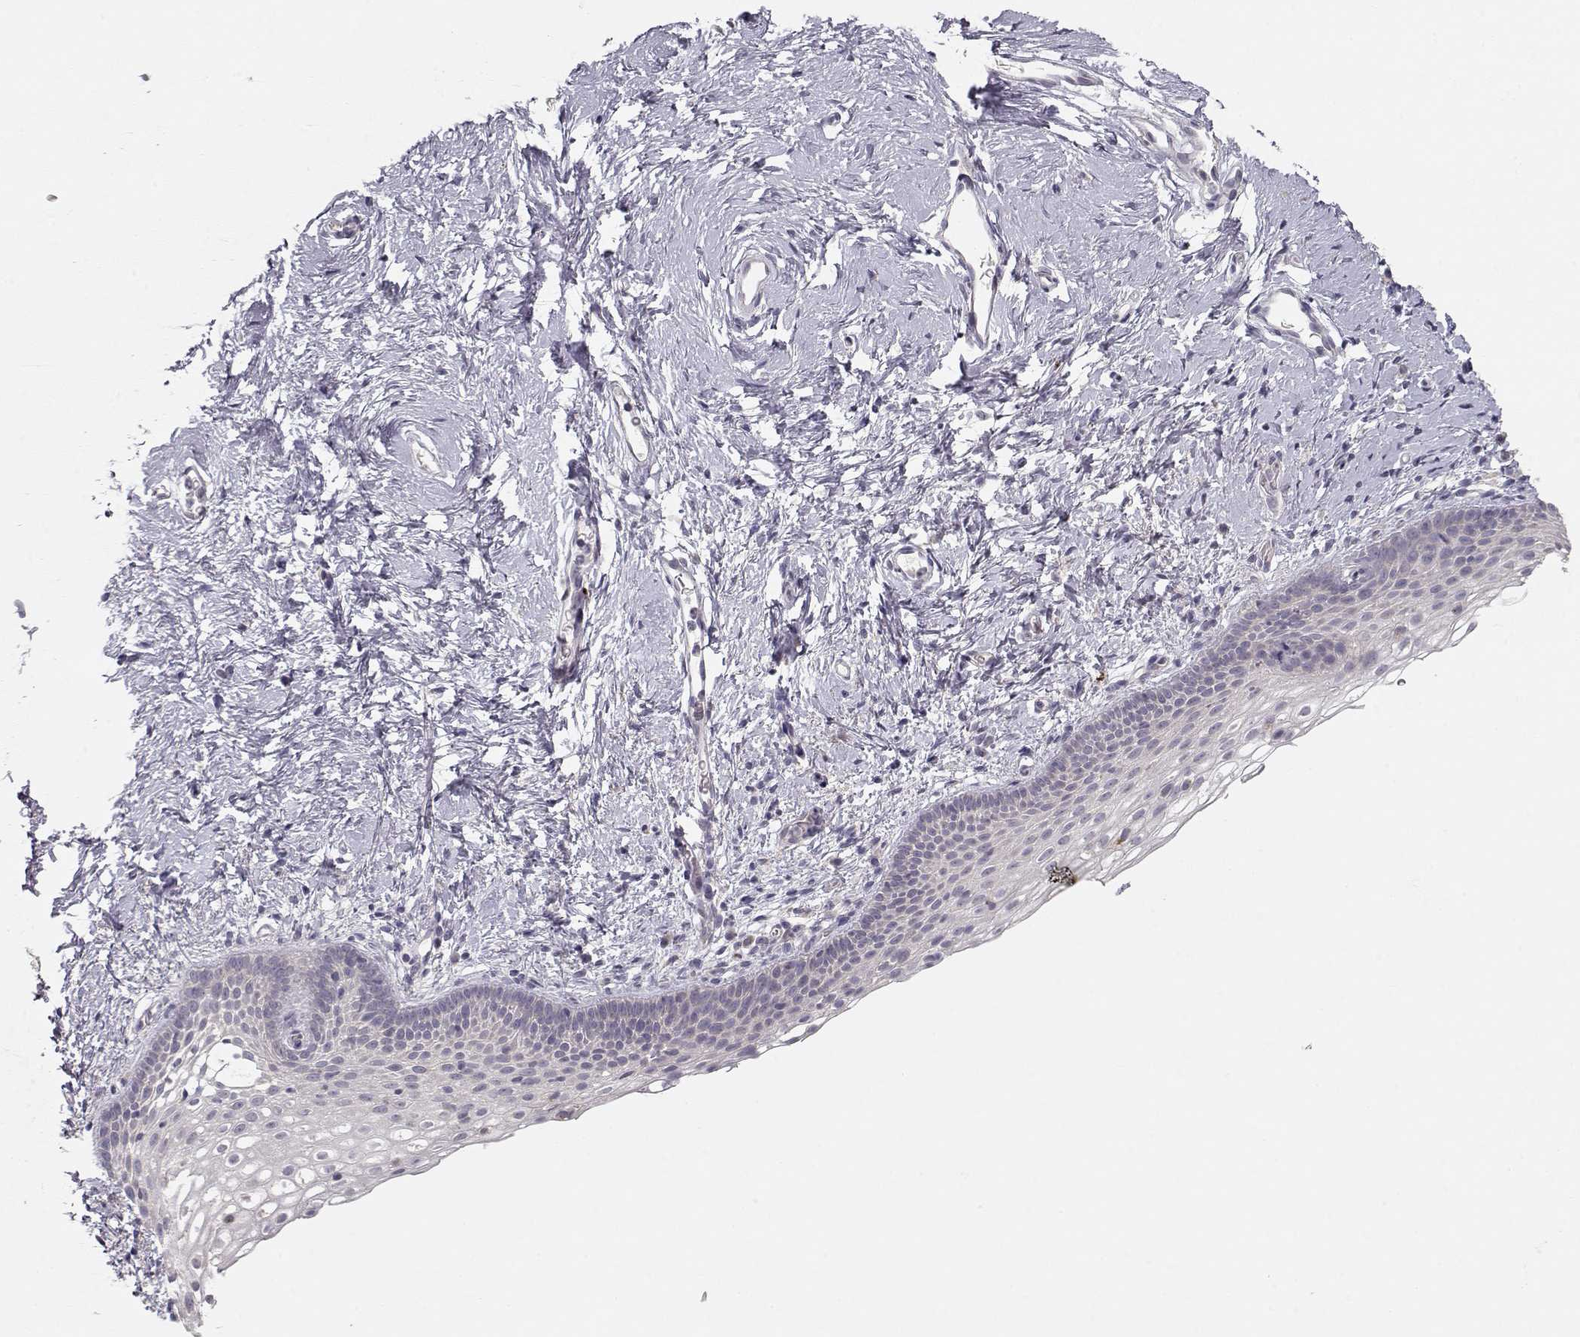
{"staining": {"intensity": "negative", "quantity": "none", "location": "none"}, "tissue": "vagina", "cell_type": "Squamous epithelial cells", "image_type": "normal", "snomed": [{"axis": "morphology", "description": "Normal tissue, NOS"}, {"axis": "topography", "description": "Vagina"}], "caption": "Immunohistochemistry of normal human vagina reveals no expression in squamous epithelial cells.", "gene": "ARHGAP8", "patient": {"sex": "female", "age": 61}}